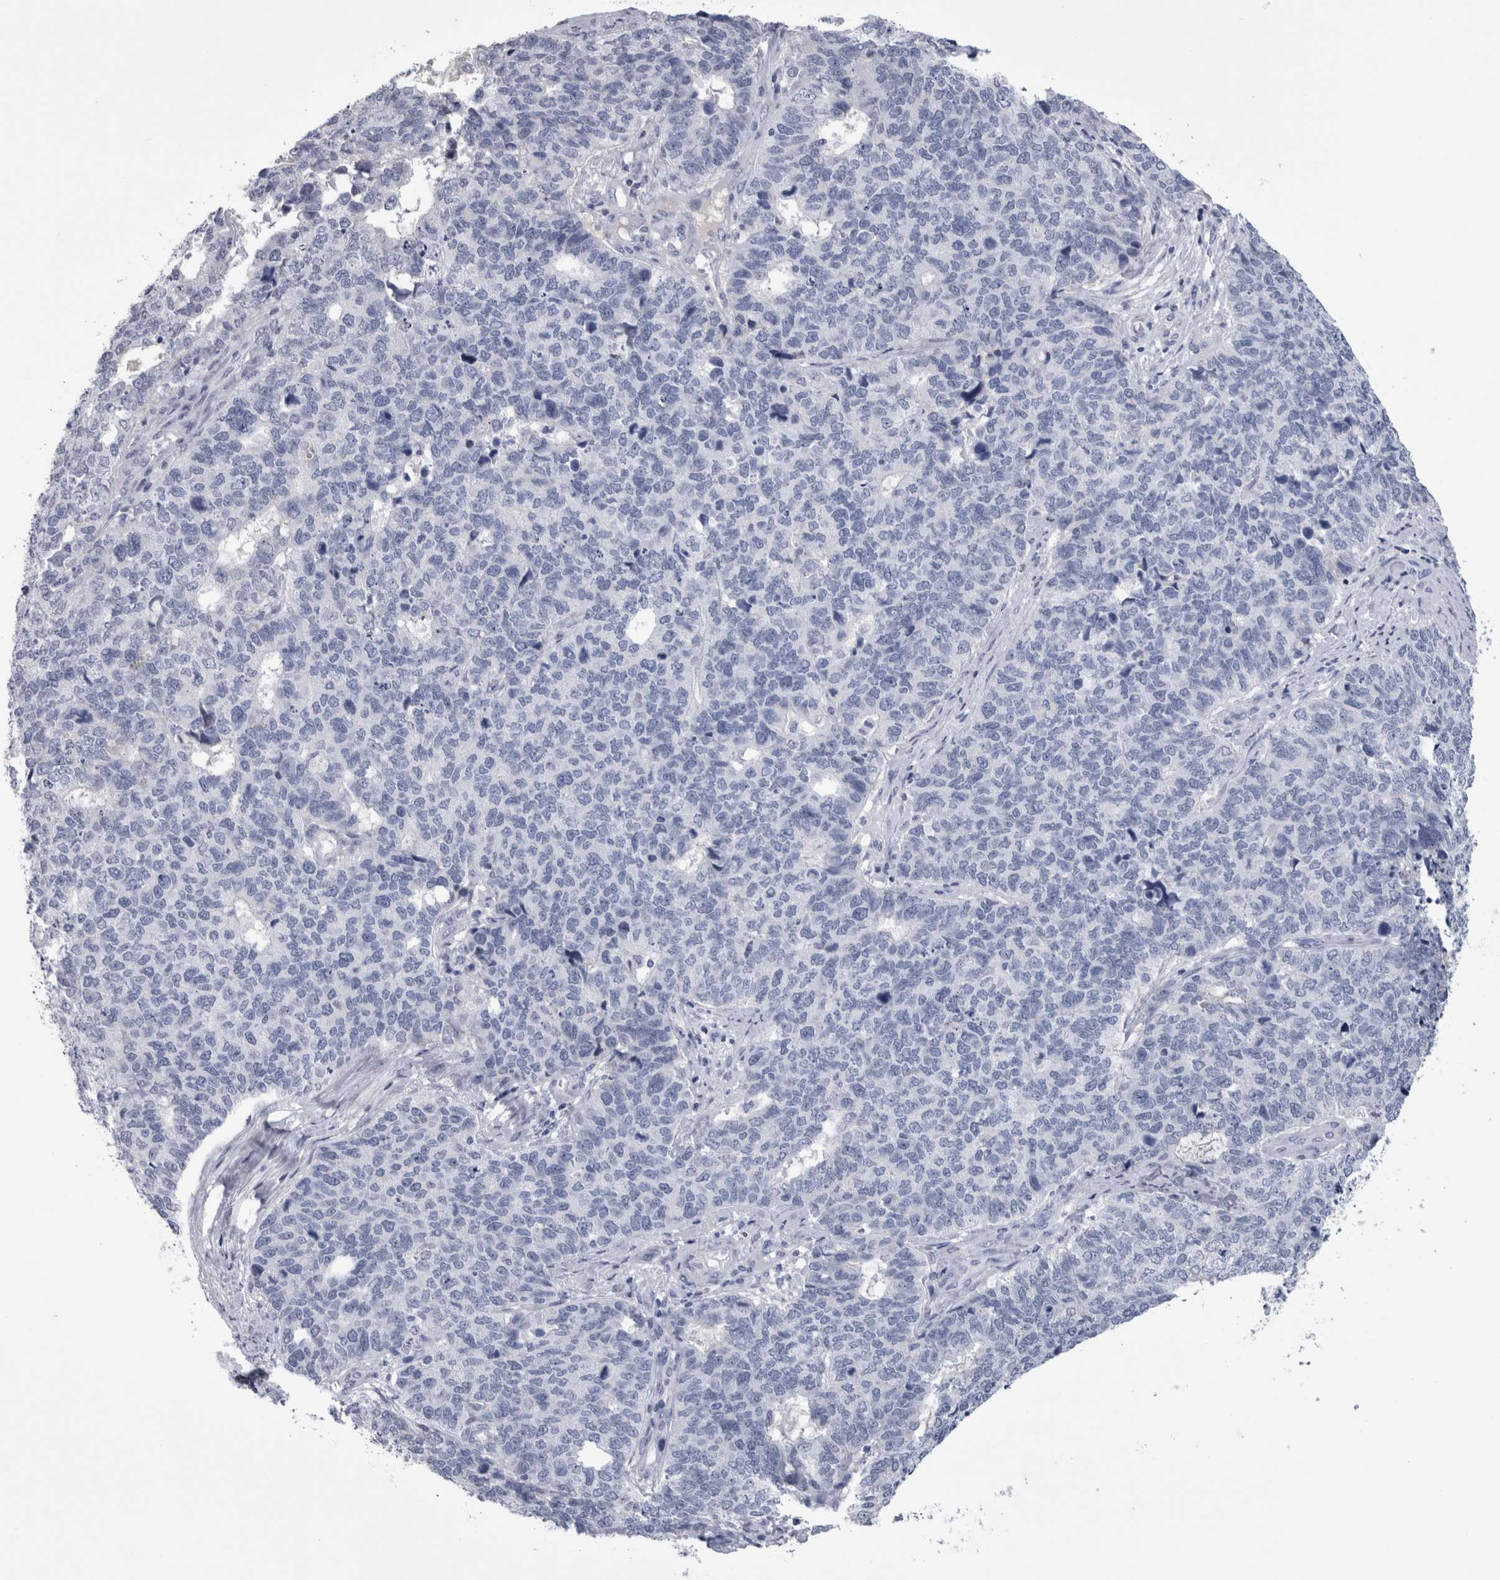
{"staining": {"intensity": "negative", "quantity": "none", "location": "none"}, "tissue": "cervical cancer", "cell_type": "Tumor cells", "image_type": "cancer", "snomed": [{"axis": "morphology", "description": "Squamous cell carcinoma, NOS"}, {"axis": "topography", "description": "Cervix"}], "caption": "Tumor cells show no significant protein positivity in cervical cancer.", "gene": "PAX5", "patient": {"sex": "female", "age": 63}}